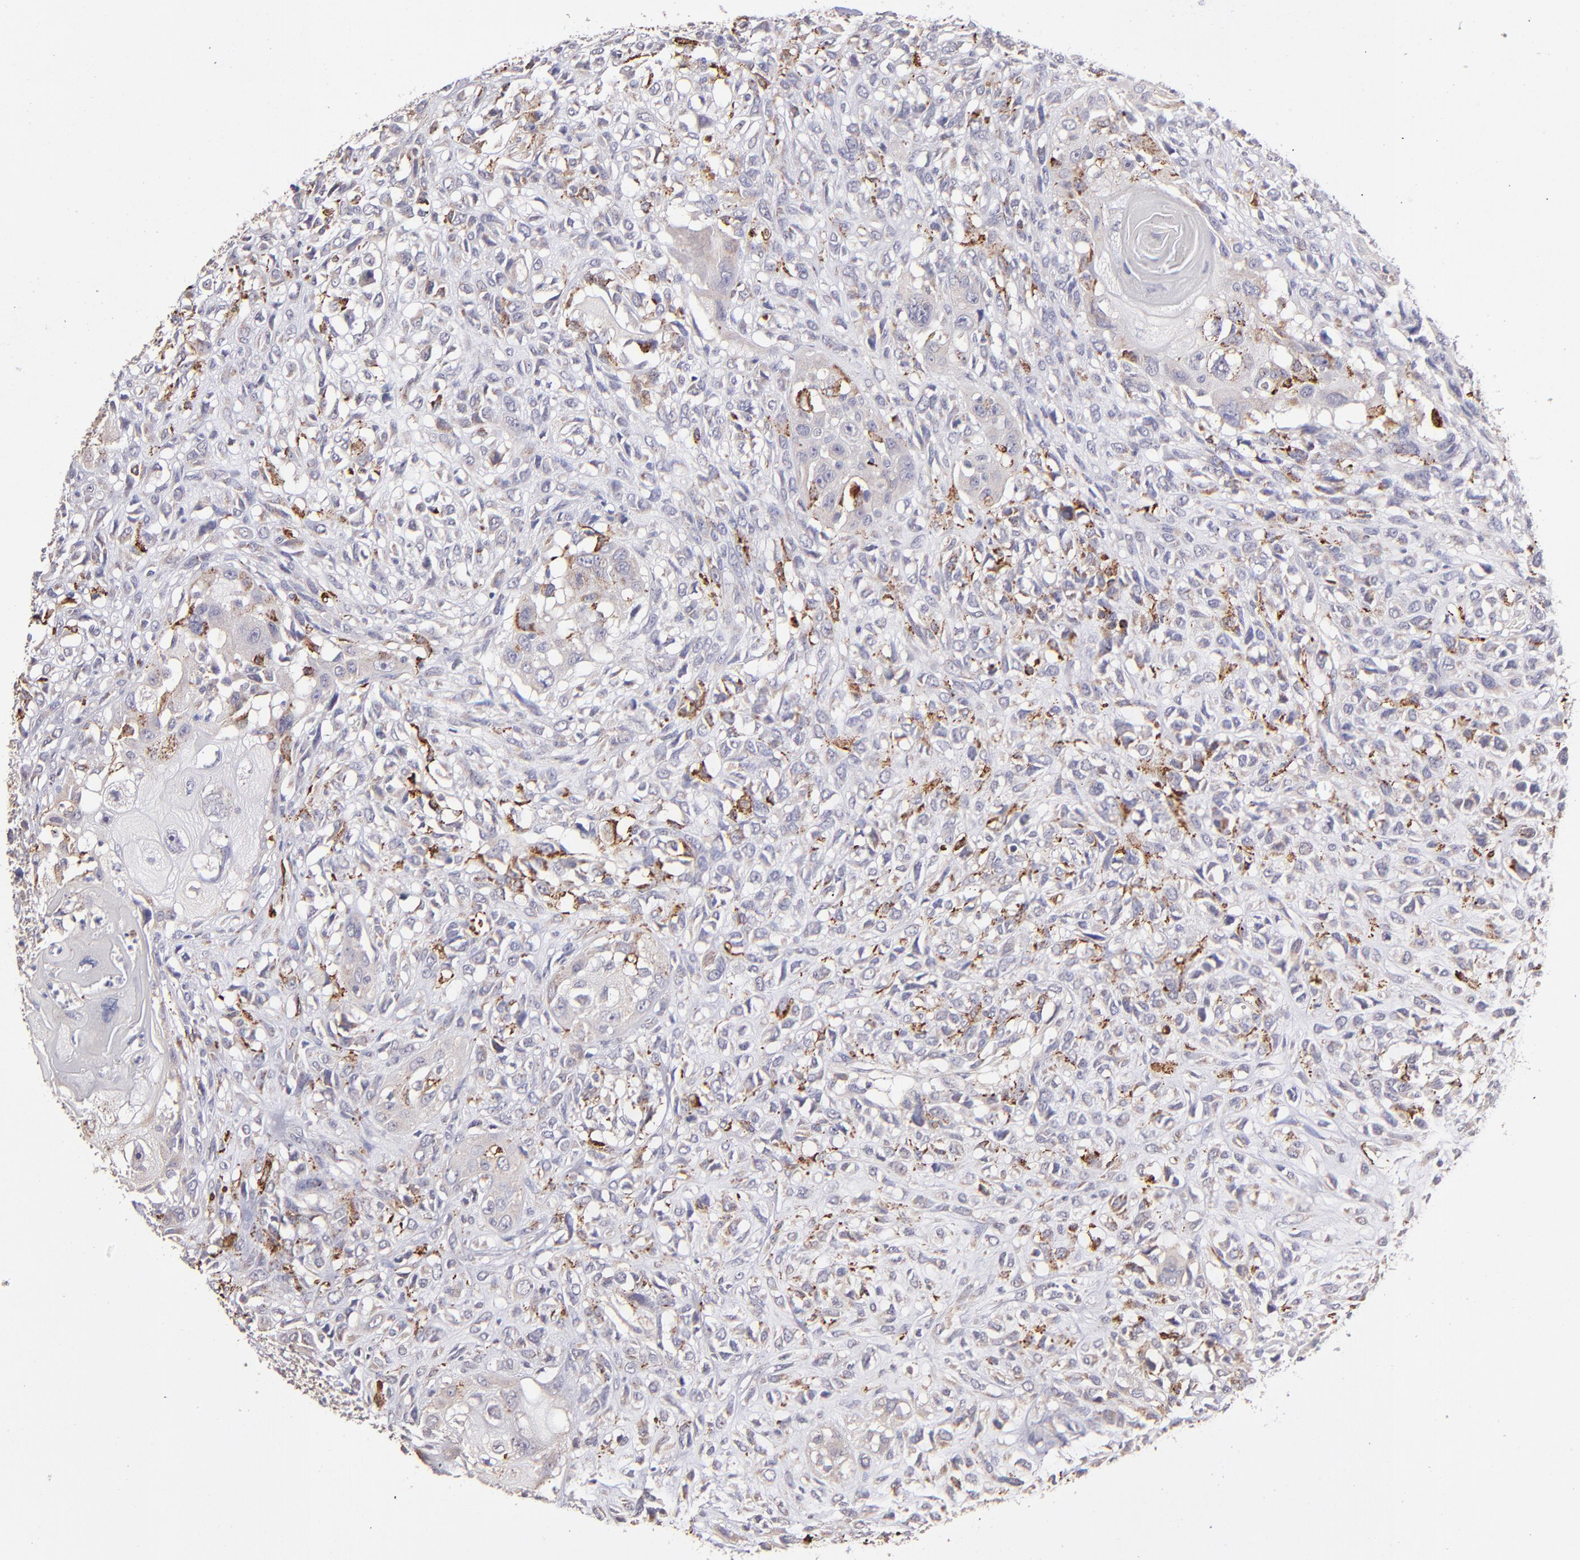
{"staining": {"intensity": "weak", "quantity": "<25%", "location": "cytoplasmic/membranous"}, "tissue": "head and neck cancer", "cell_type": "Tumor cells", "image_type": "cancer", "snomed": [{"axis": "morphology", "description": "Neoplasm, malignant, NOS"}, {"axis": "topography", "description": "Salivary gland"}, {"axis": "topography", "description": "Head-Neck"}], "caption": "High magnification brightfield microscopy of head and neck cancer stained with DAB (3,3'-diaminobenzidine) (brown) and counterstained with hematoxylin (blue): tumor cells show no significant positivity. The staining was performed using DAB (3,3'-diaminobenzidine) to visualize the protein expression in brown, while the nuclei were stained in blue with hematoxylin (Magnification: 20x).", "gene": "GLDC", "patient": {"sex": "male", "age": 43}}